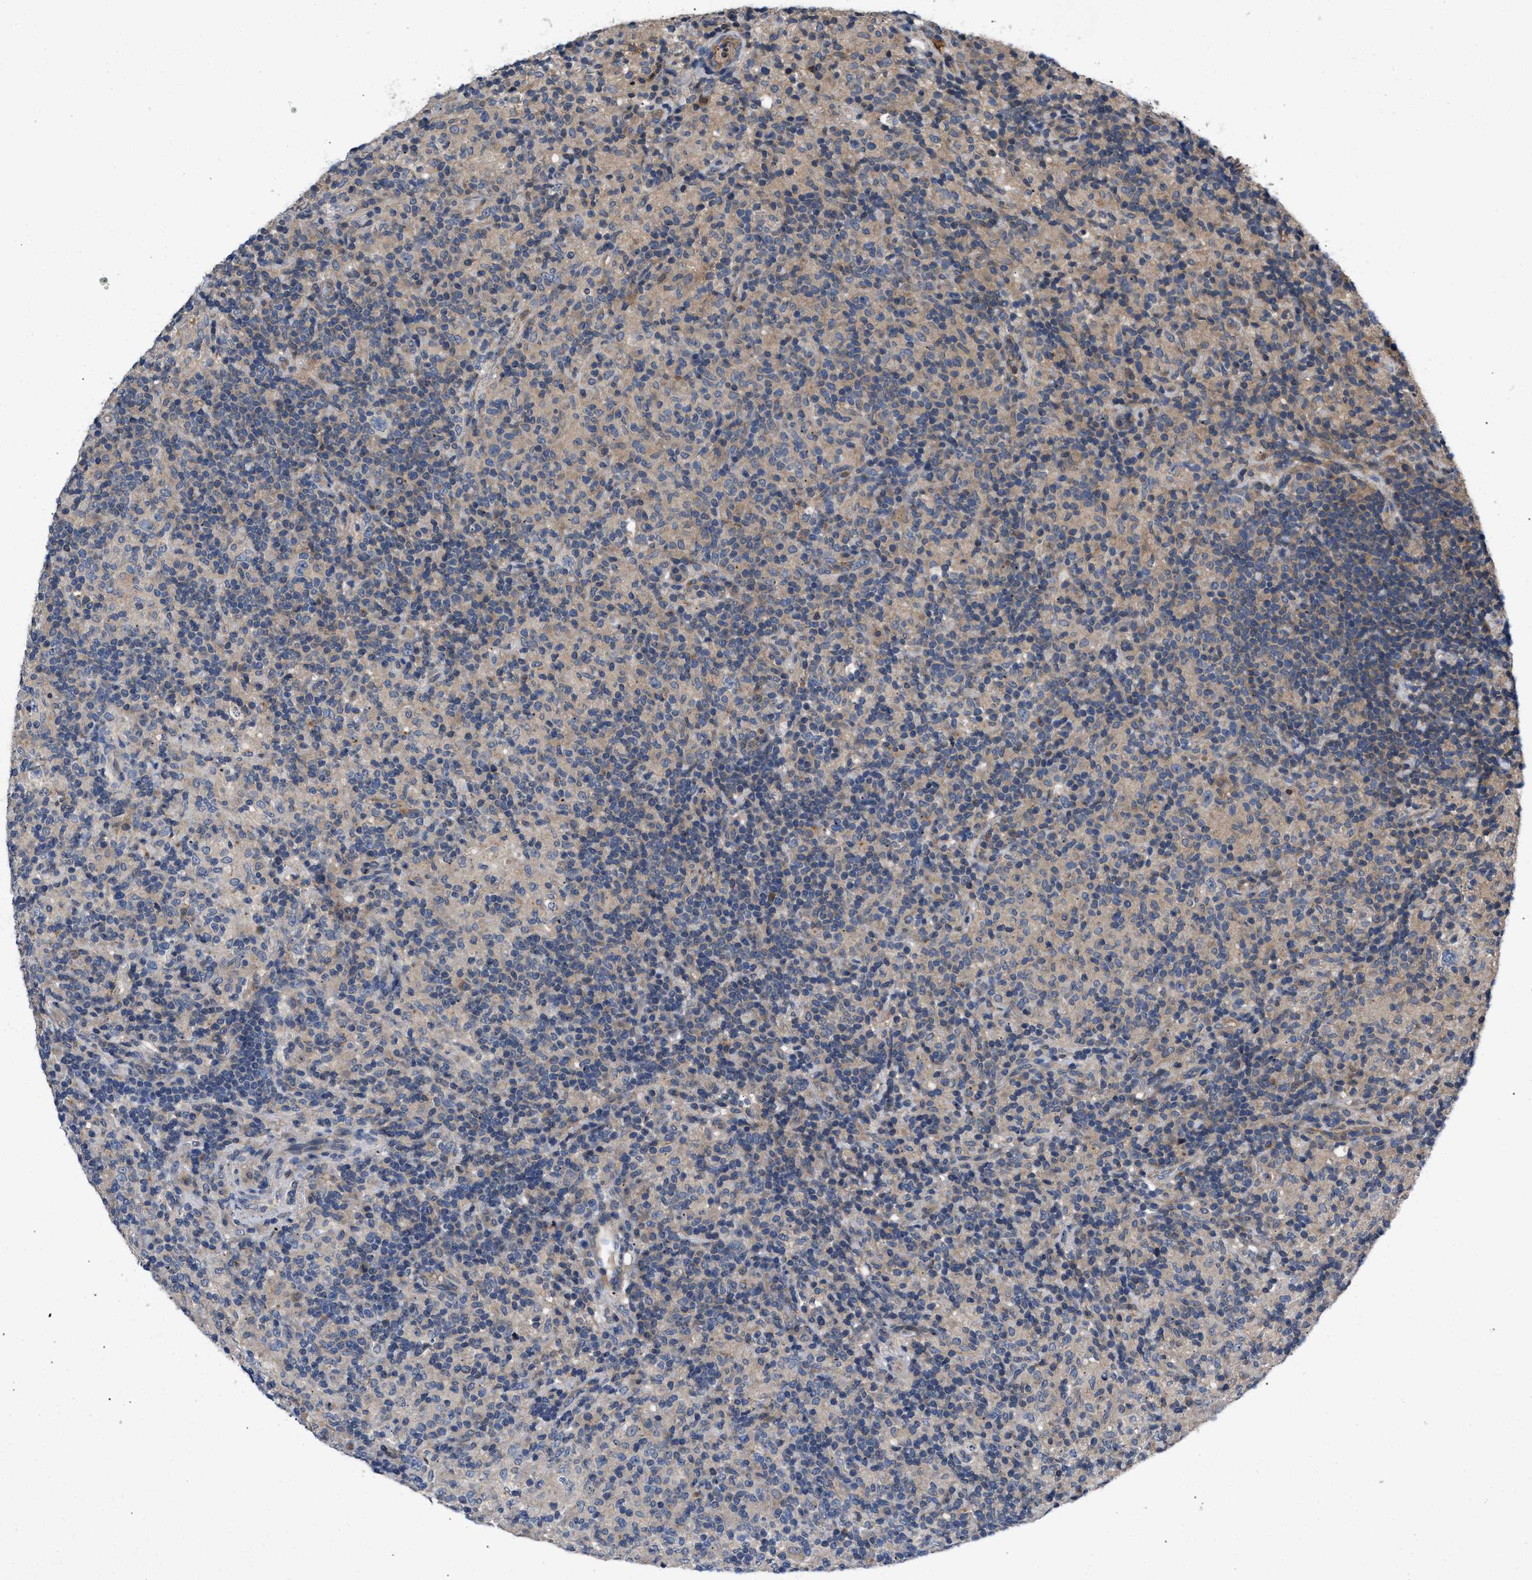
{"staining": {"intensity": "negative", "quantity": "none", "location": "none"}, "tissue": "lymphoma", "cell_type": "Tumor cells", "image_type": "cancer", "snomed": [{"axis": "morphology", "description": "Hodgkin's disease, NOS"}, {"axis": "topography", "description": "Lymph node"}], "caption": "Photomicrograph shows no significant protein expression in tumor cells of lymphoma.", "gene": "VPS4A", "patient": {"sex": "male", "age": 70}}